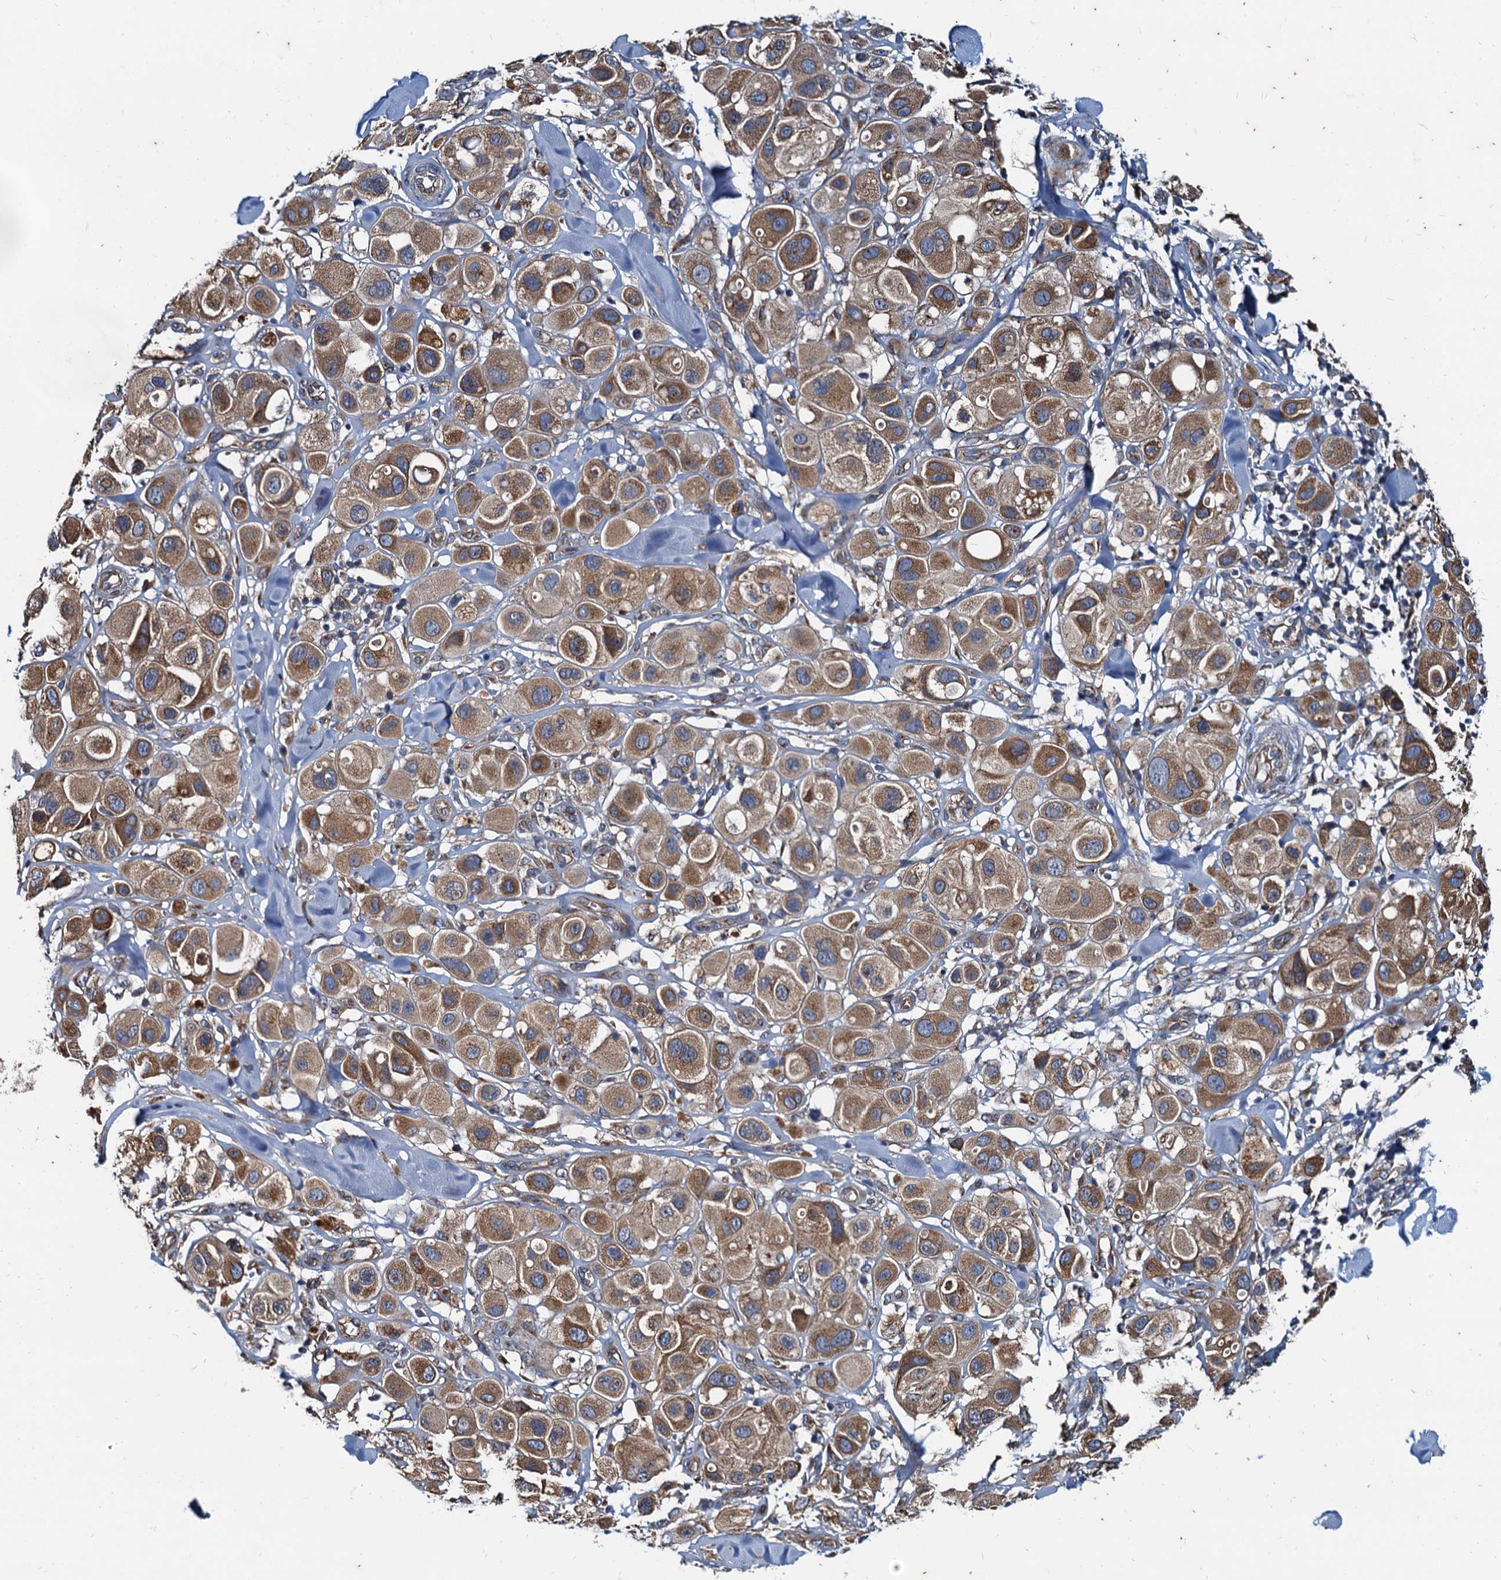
{"staining": {"intensity": "moderate", "quantity": ">75%", "location": "cytoplasmic/membranous"}, "tissue": "melanoma", "cell_type": "Tumor cells", "image_type": "cancer", "snomed": [{"axis": "morphology", "description": "Malignant melanoma, Metastatic site"}, {"axis": "topography", "description": "Skin"}], "caption": "IHC (DAB) staining of human malignant melanoma (metastatic site) shows moderate cytoplasmic/membranous protein expression in about >75% of tumor cells.", "gene": "NGRN", "patient": {"sex": "male", "age": 41}}